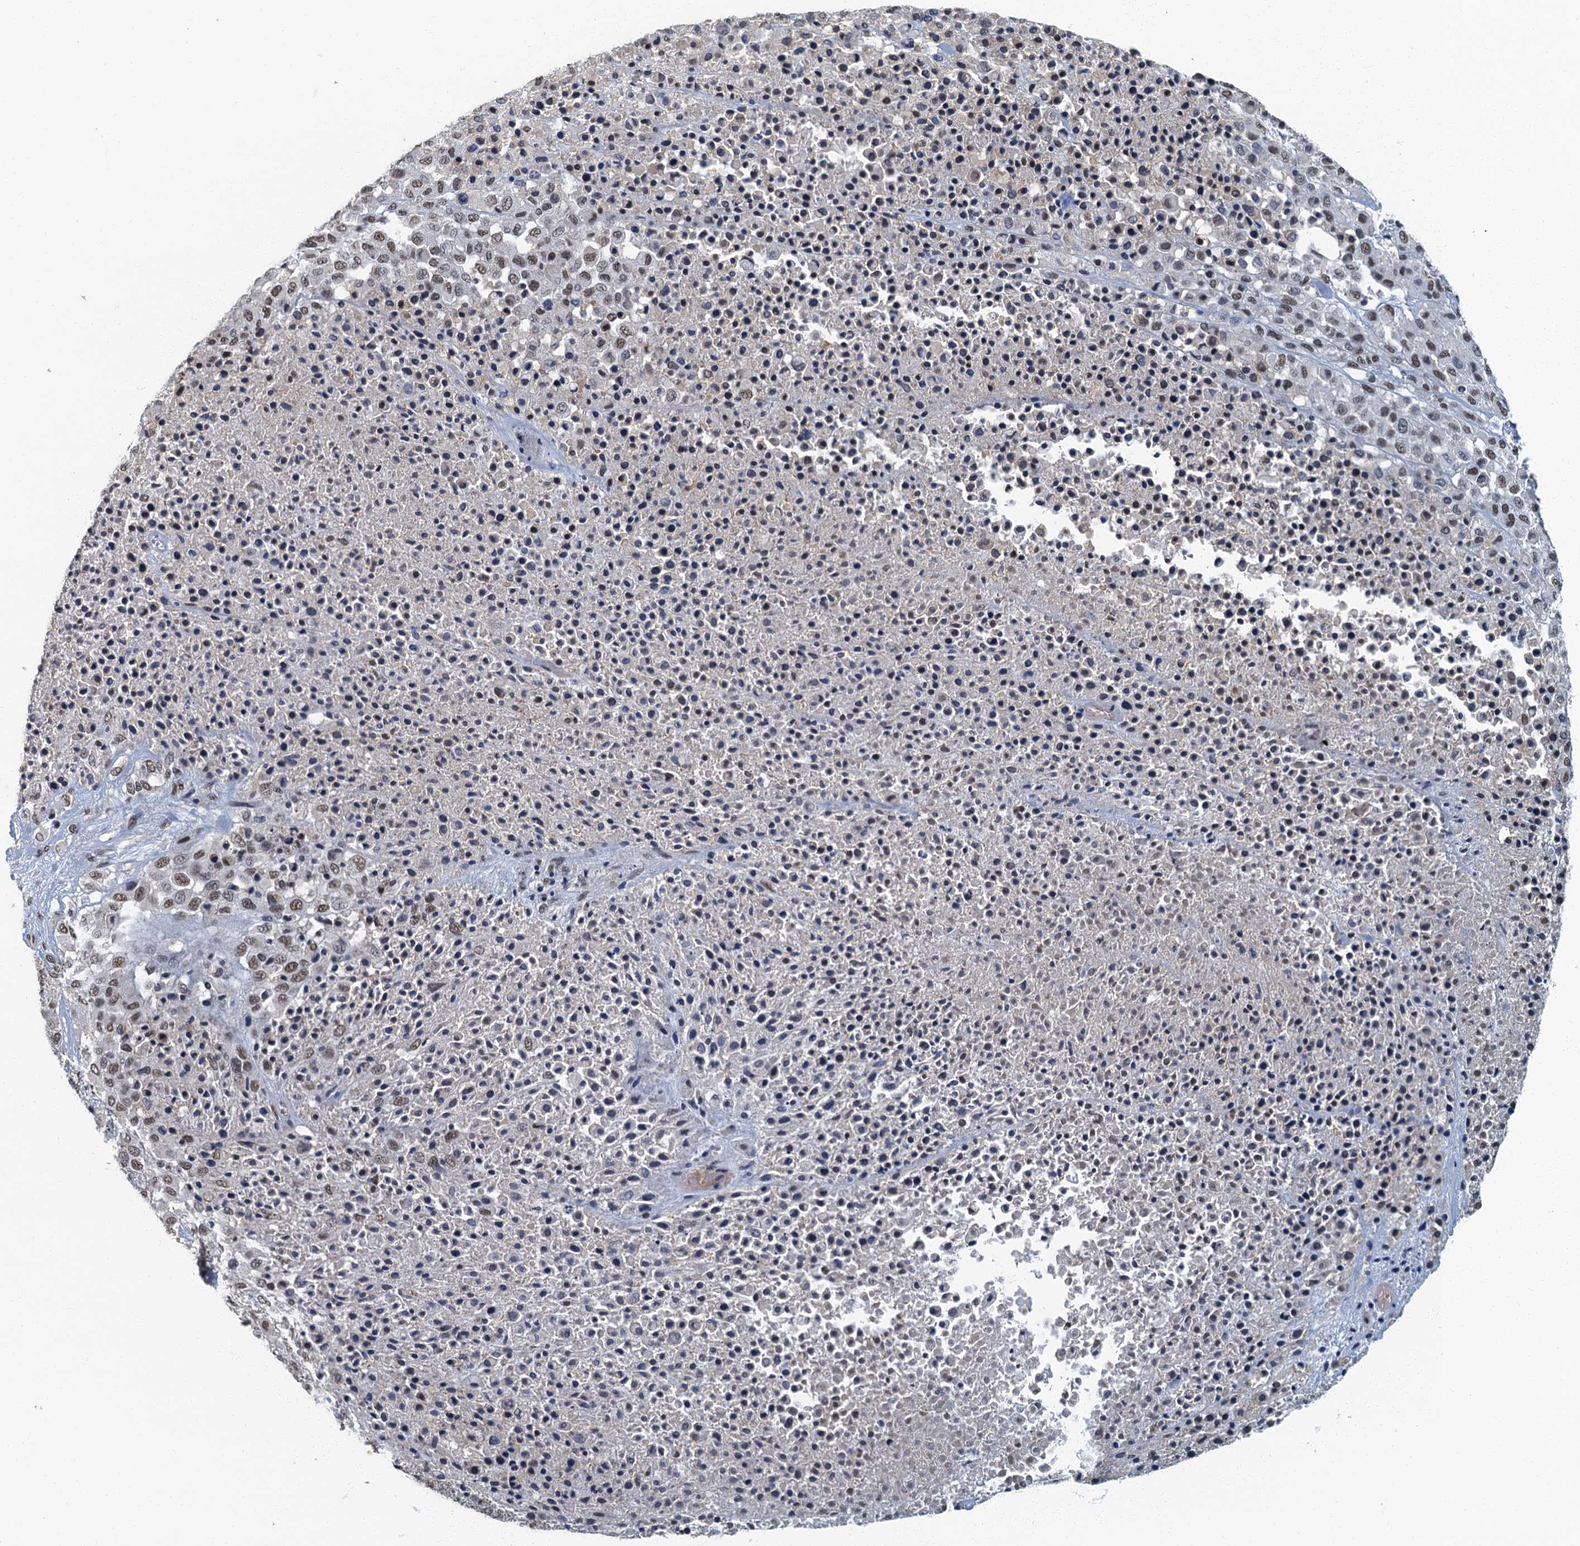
{"staining": {"intensity": "moderate", "quantity": ">75%", "location": "nuclear"}, "tissue": "melanoma", "cell_type": "Tumor cells", "image_type": "cancer", "snomed": [{"axis": "morphology", "description": "Malignant melanoma, Metastatic site"}, {"axis": "topography", "description": "Skin"}], "caption": "A medium amount of moderate nuclear expression is present in about >75% of tumor cells in melanoma tissue.", "gene": "GADL1", "patient": {"sex": "female", "age": 81}}